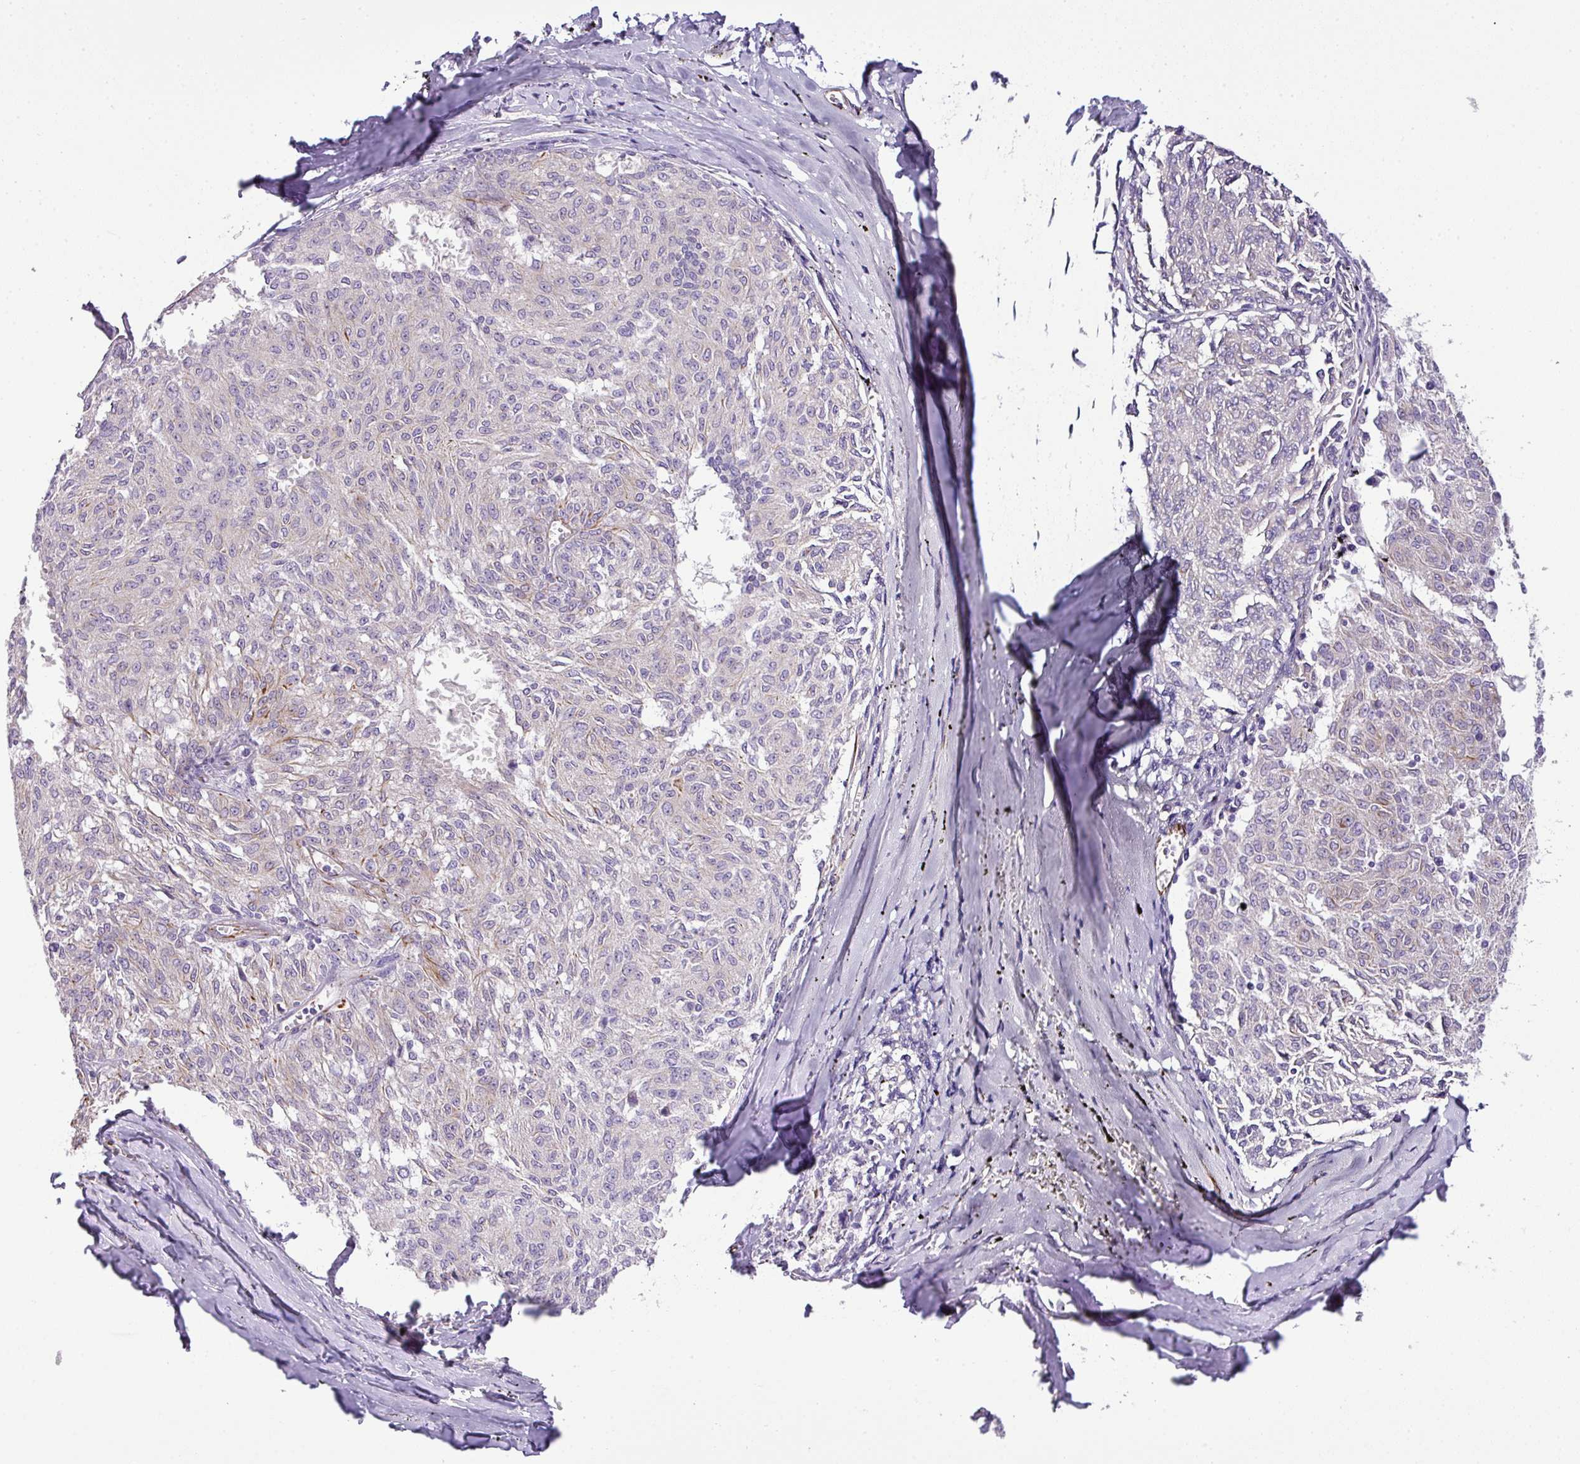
{"staining": {"intensity": "negative", "quantity": "none", "location": "none"}, "tissue": "melanoma", "cell_type": "Tumor cells", "image_type": "cancer", "snomed": [{"axis": "morphology", "description": "Malignant melanoma, NOS"}, {"axis": "topography", "description": "Skin"}], "caption": "Immunohistochemistry (IHC) histopathology image of human melanoma stained for a protein (brown), which displays no staining in tumor cells. The staining is performed using DAB brown chromogen with nuclei counter-stained in using hematoxylin.", "gene": "ENSG00000273748", "patient": {"sex": "female", "age": 72}}